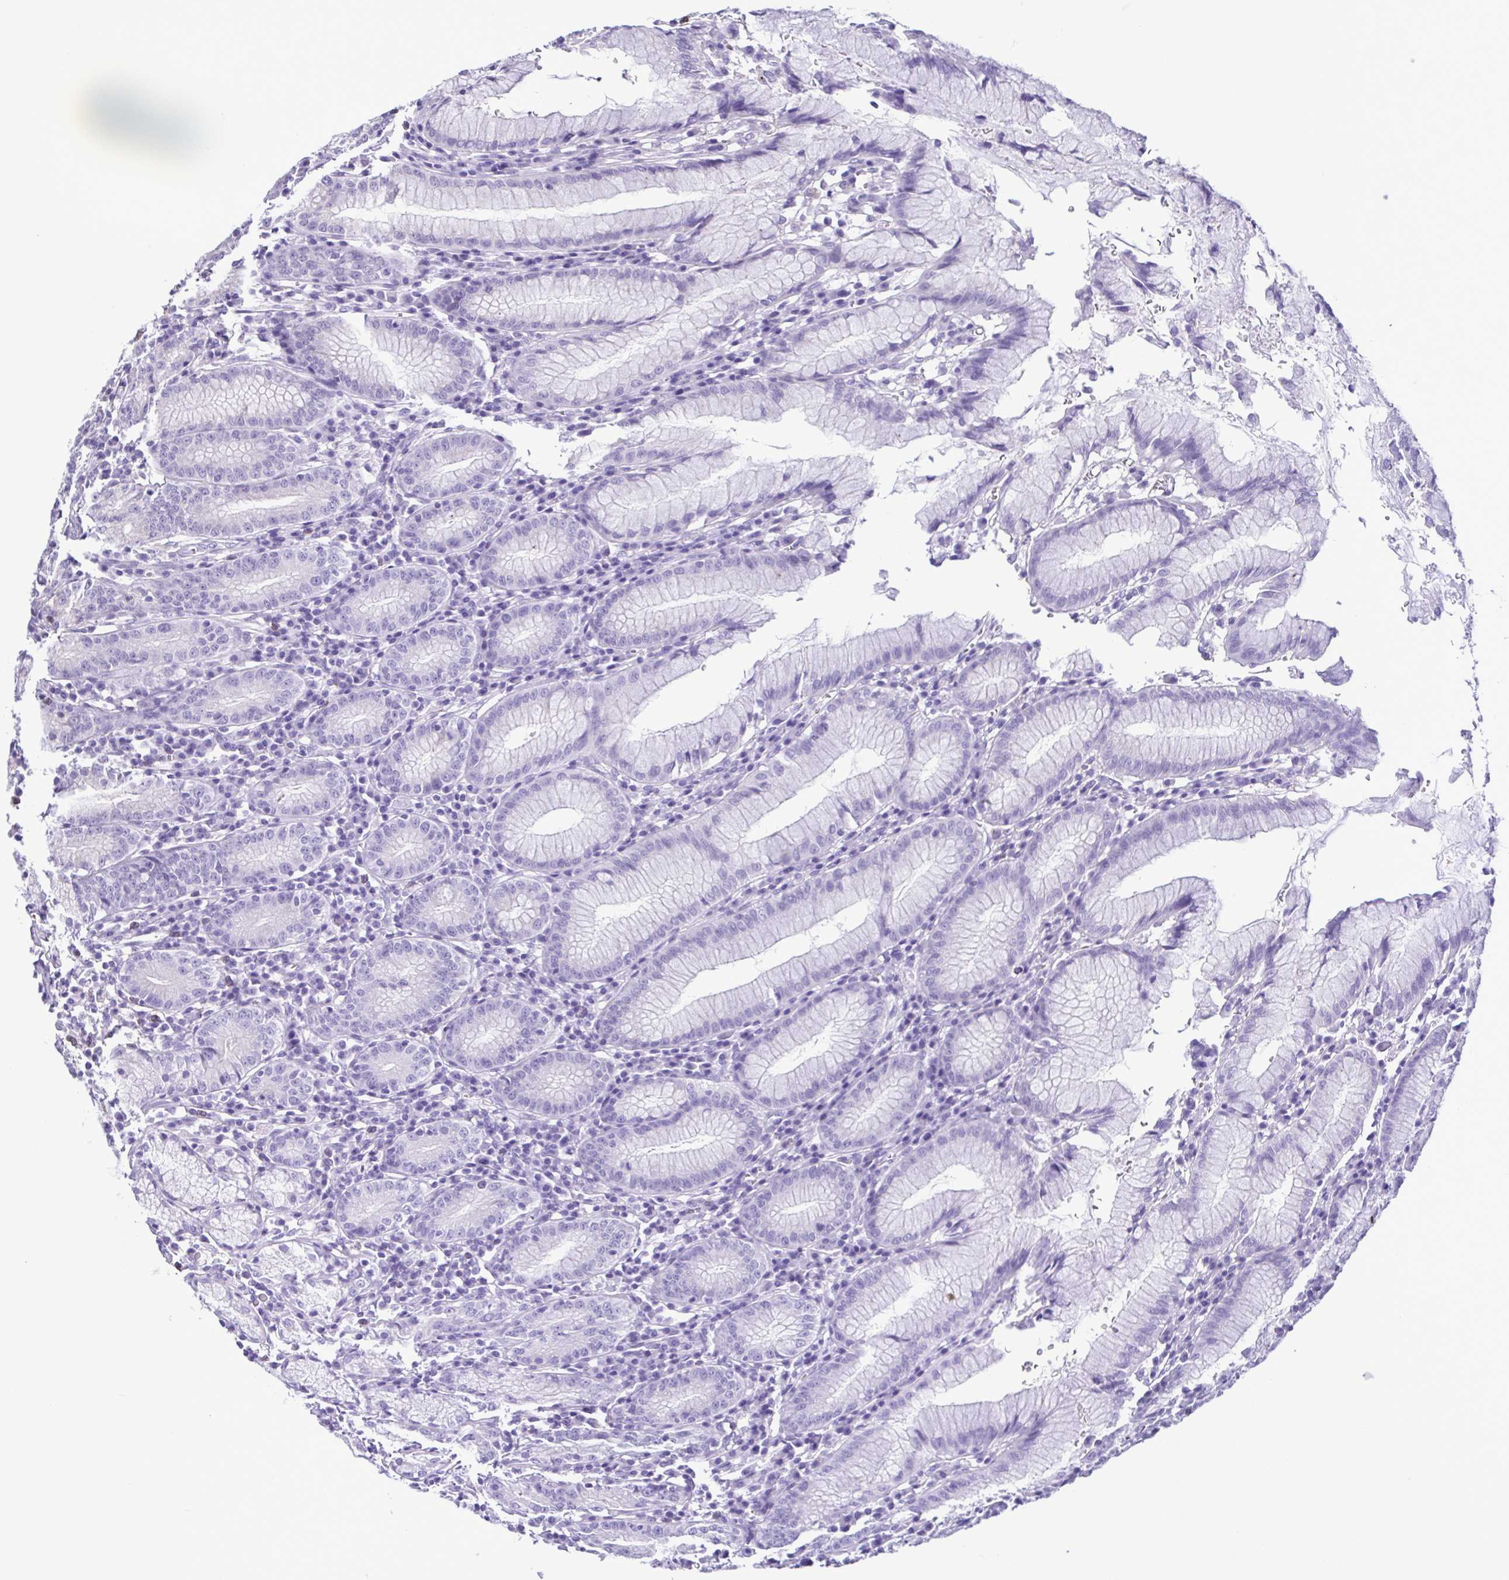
{"staining": {"intensity": "negative", "quantity": "none", "location": "none"}, "tissue": "stomach", "cell_type": "Glandular cells", "image_type": "normal", "snomed": [{"axis": "morphology", "description": "Normal tissue, NOS"}, {"axis": "topography", "description": "Stomach"}], "caption": "High magnification brightfield microscopy of benign stomach stained with DAB (3,3'-diaminobenzidine) (brown) and counterstained with hematoxylin (blue): glandular cells show no significant positivity.", "gene": "CBY2", "patient": {"sex": "male", "age": 55}}